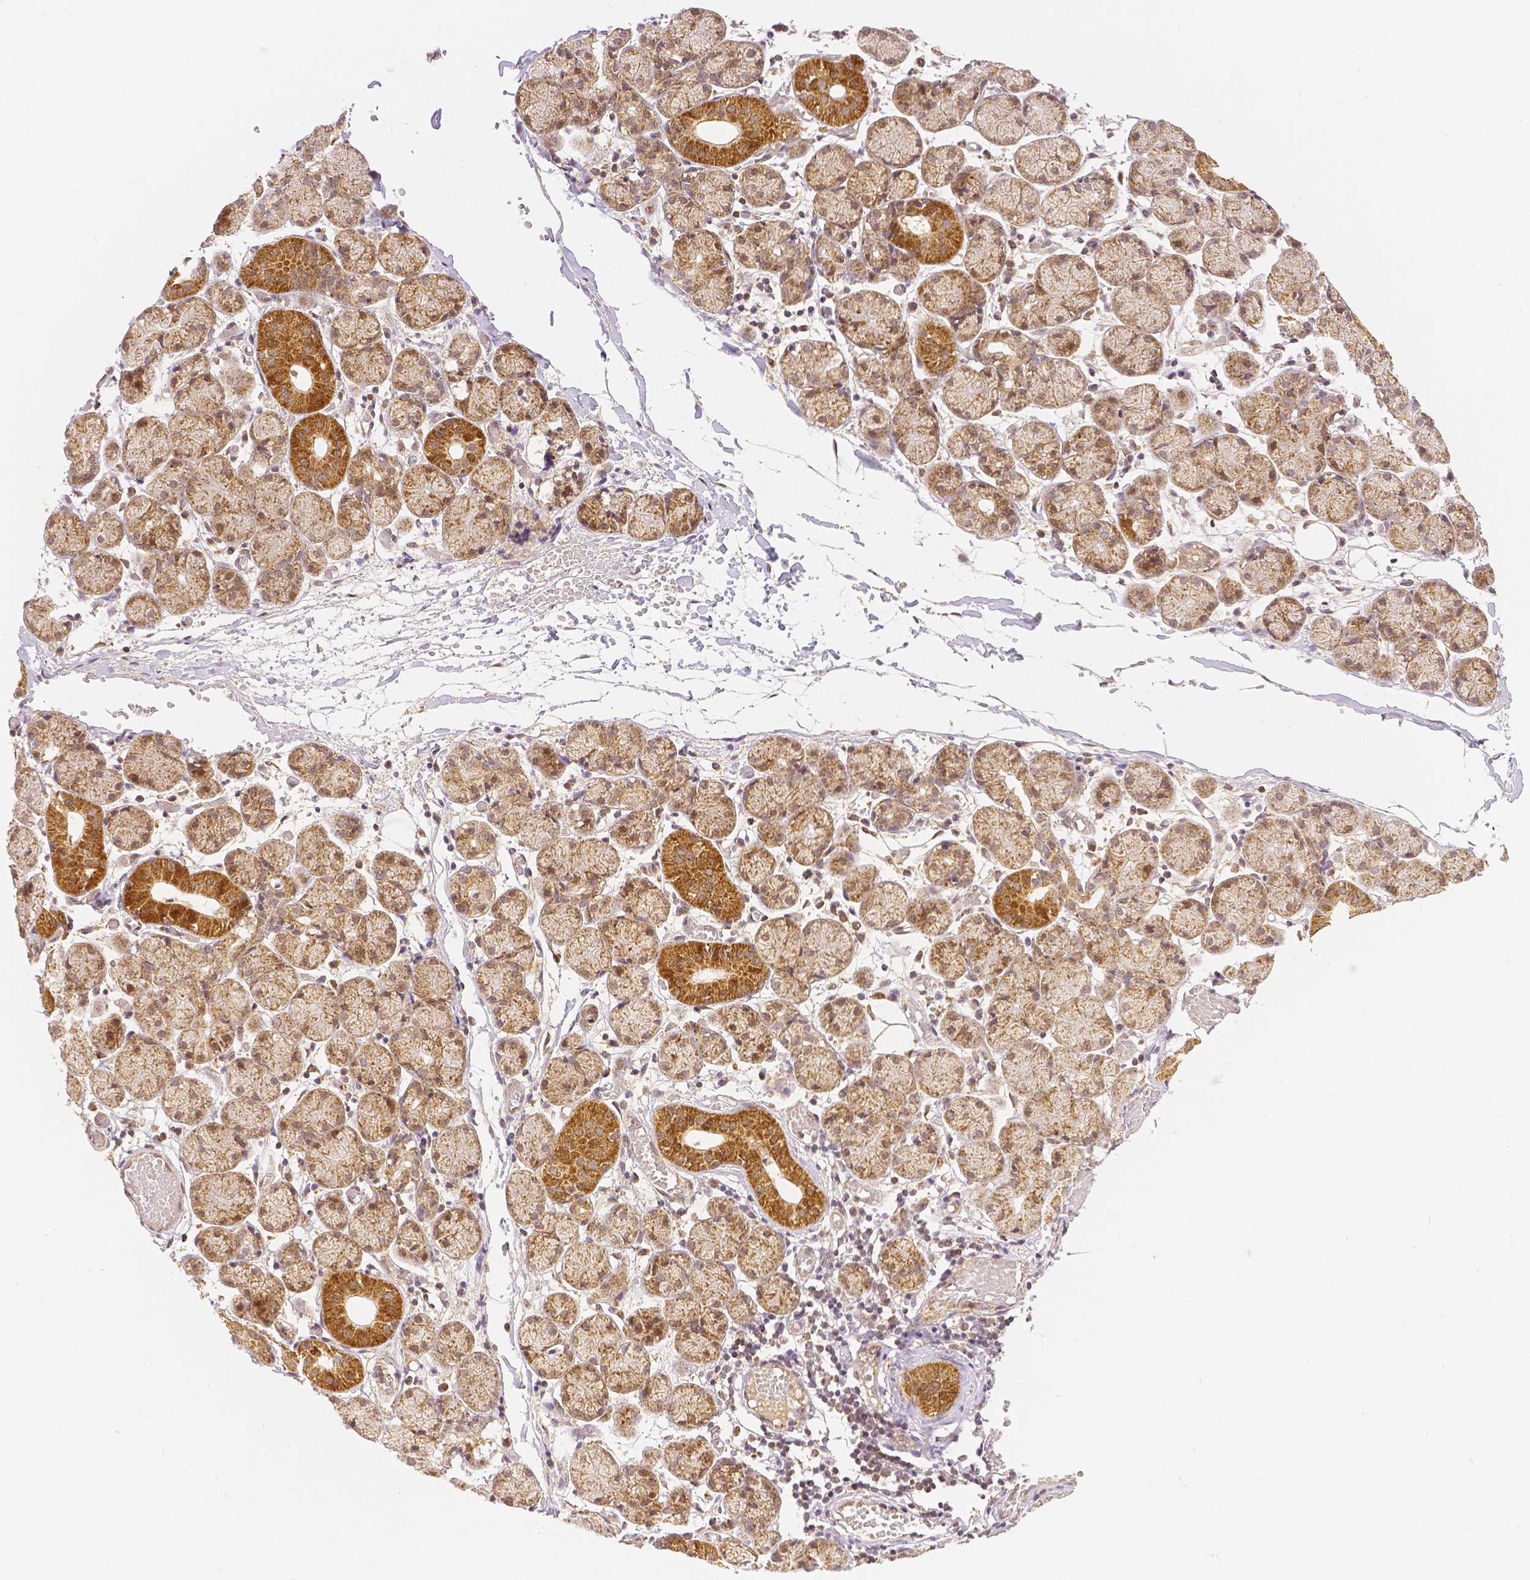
{"staining": {"intensity": "strong", "quantity": ">75%", "location": "cytoplasmic/membranous,nuclear"}, "tissue": "salivary gland", "cell_type": "Glandular cells", "image_type": "normal", "snomed": [{"axis": "morphology", "description": "Normal tissue, NOS"}, {"axis": "topography", "description": "Salivary gland"}], "caption": "Brown immunohistochemical staining in normal salivary gland displays strong cytoplasmic/membranous,nuclear staining in about >75% of glandular cells.", "gene": "RHOT1", "patient": {"sex": "female", "age": 24}}